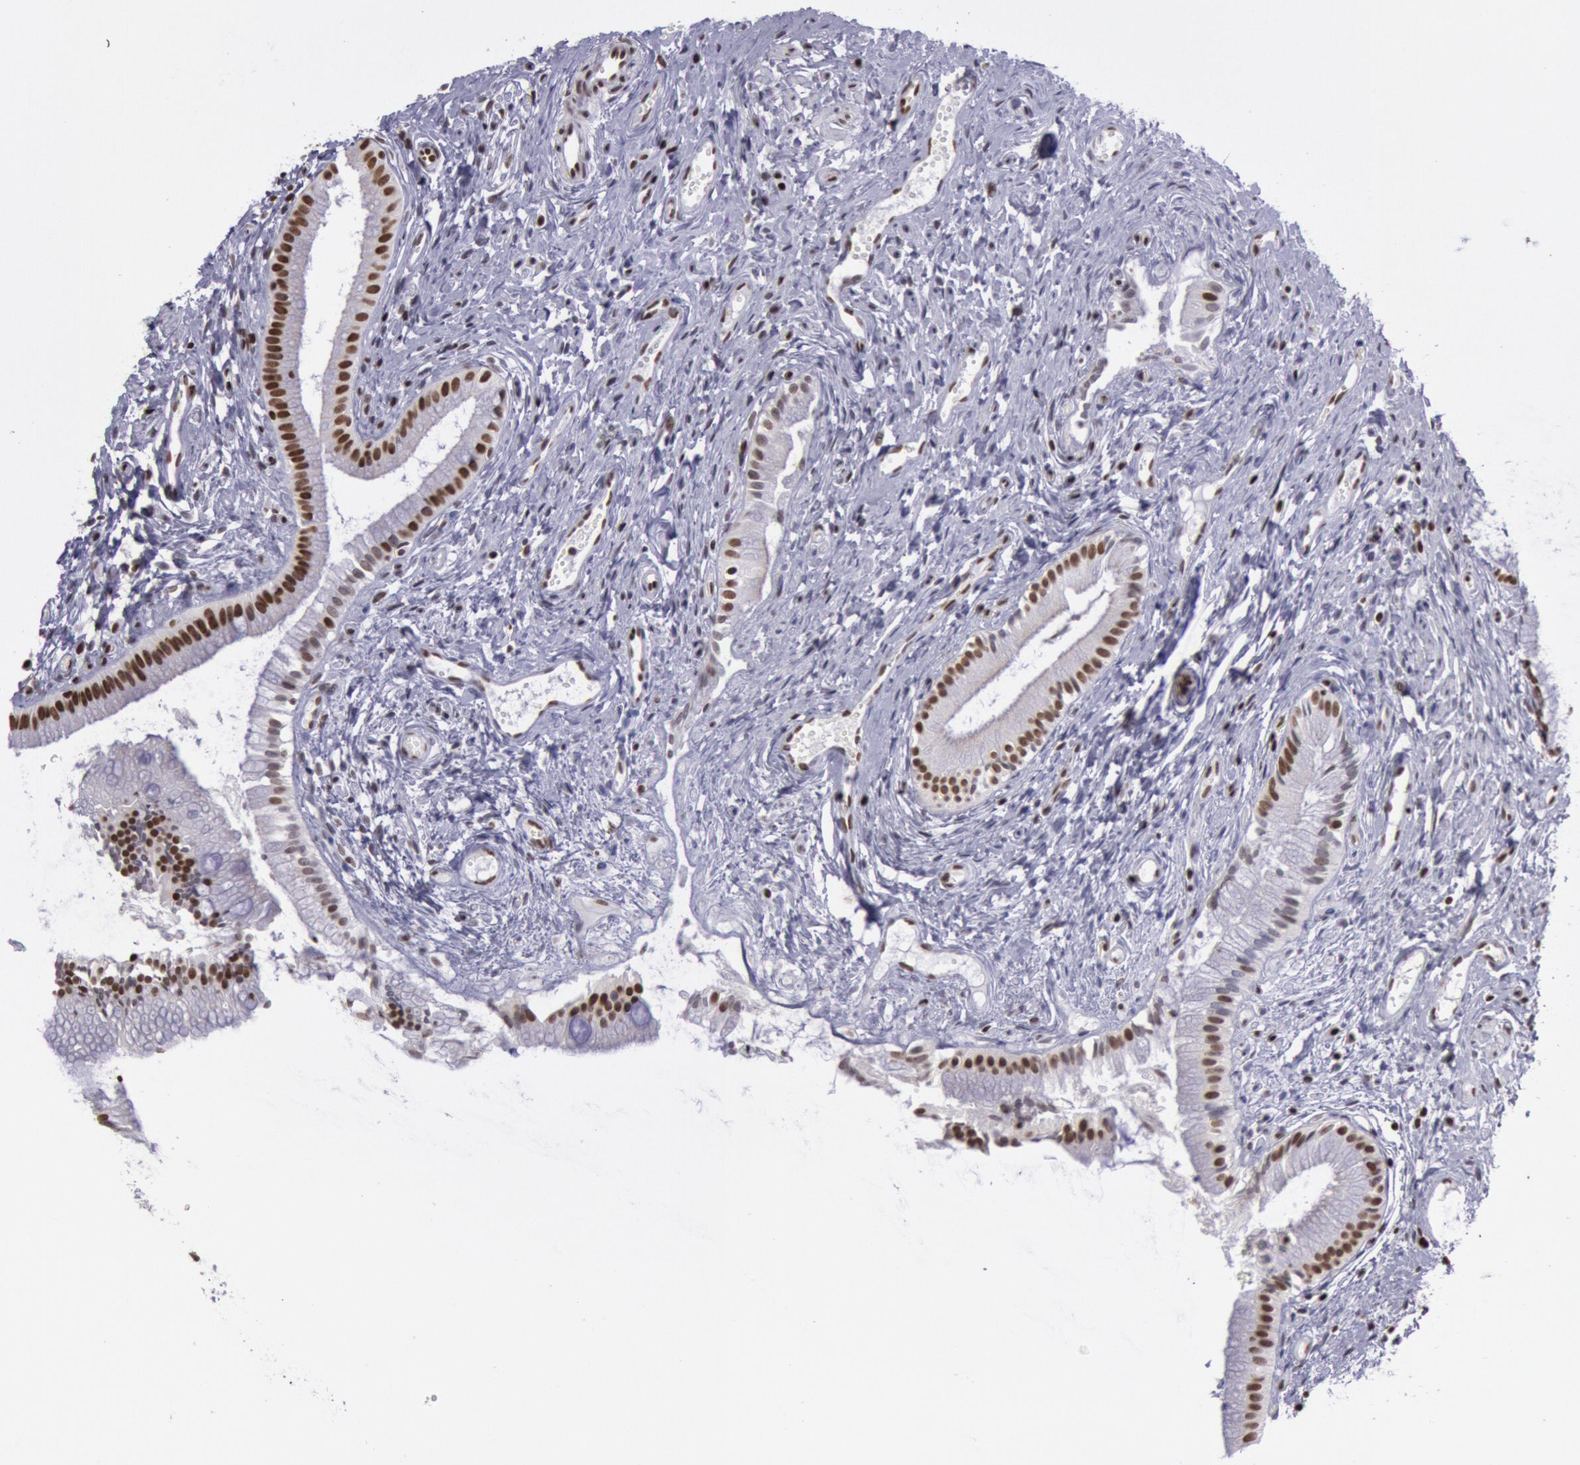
{"staining": {"intensity": "moderate", "quantity": ">75%", "location": "nuclear"}, "tissue": "gallbladder", "cell_type": "Glandular cells", "image_type": "normal", "snomed": [{"axis": "morphology", "description": "Normal tissue, NOS"}, {"axis": "topography", "description": "Gallbladder"}], "caption": "Immunohistochemical staining of unremarkable human gallbladder demonstrates moderate nuclear protein staining in approximately >75% of glandular cells.", "gene": "NKAP", "patient": {"sex": "female", "age": 58}}